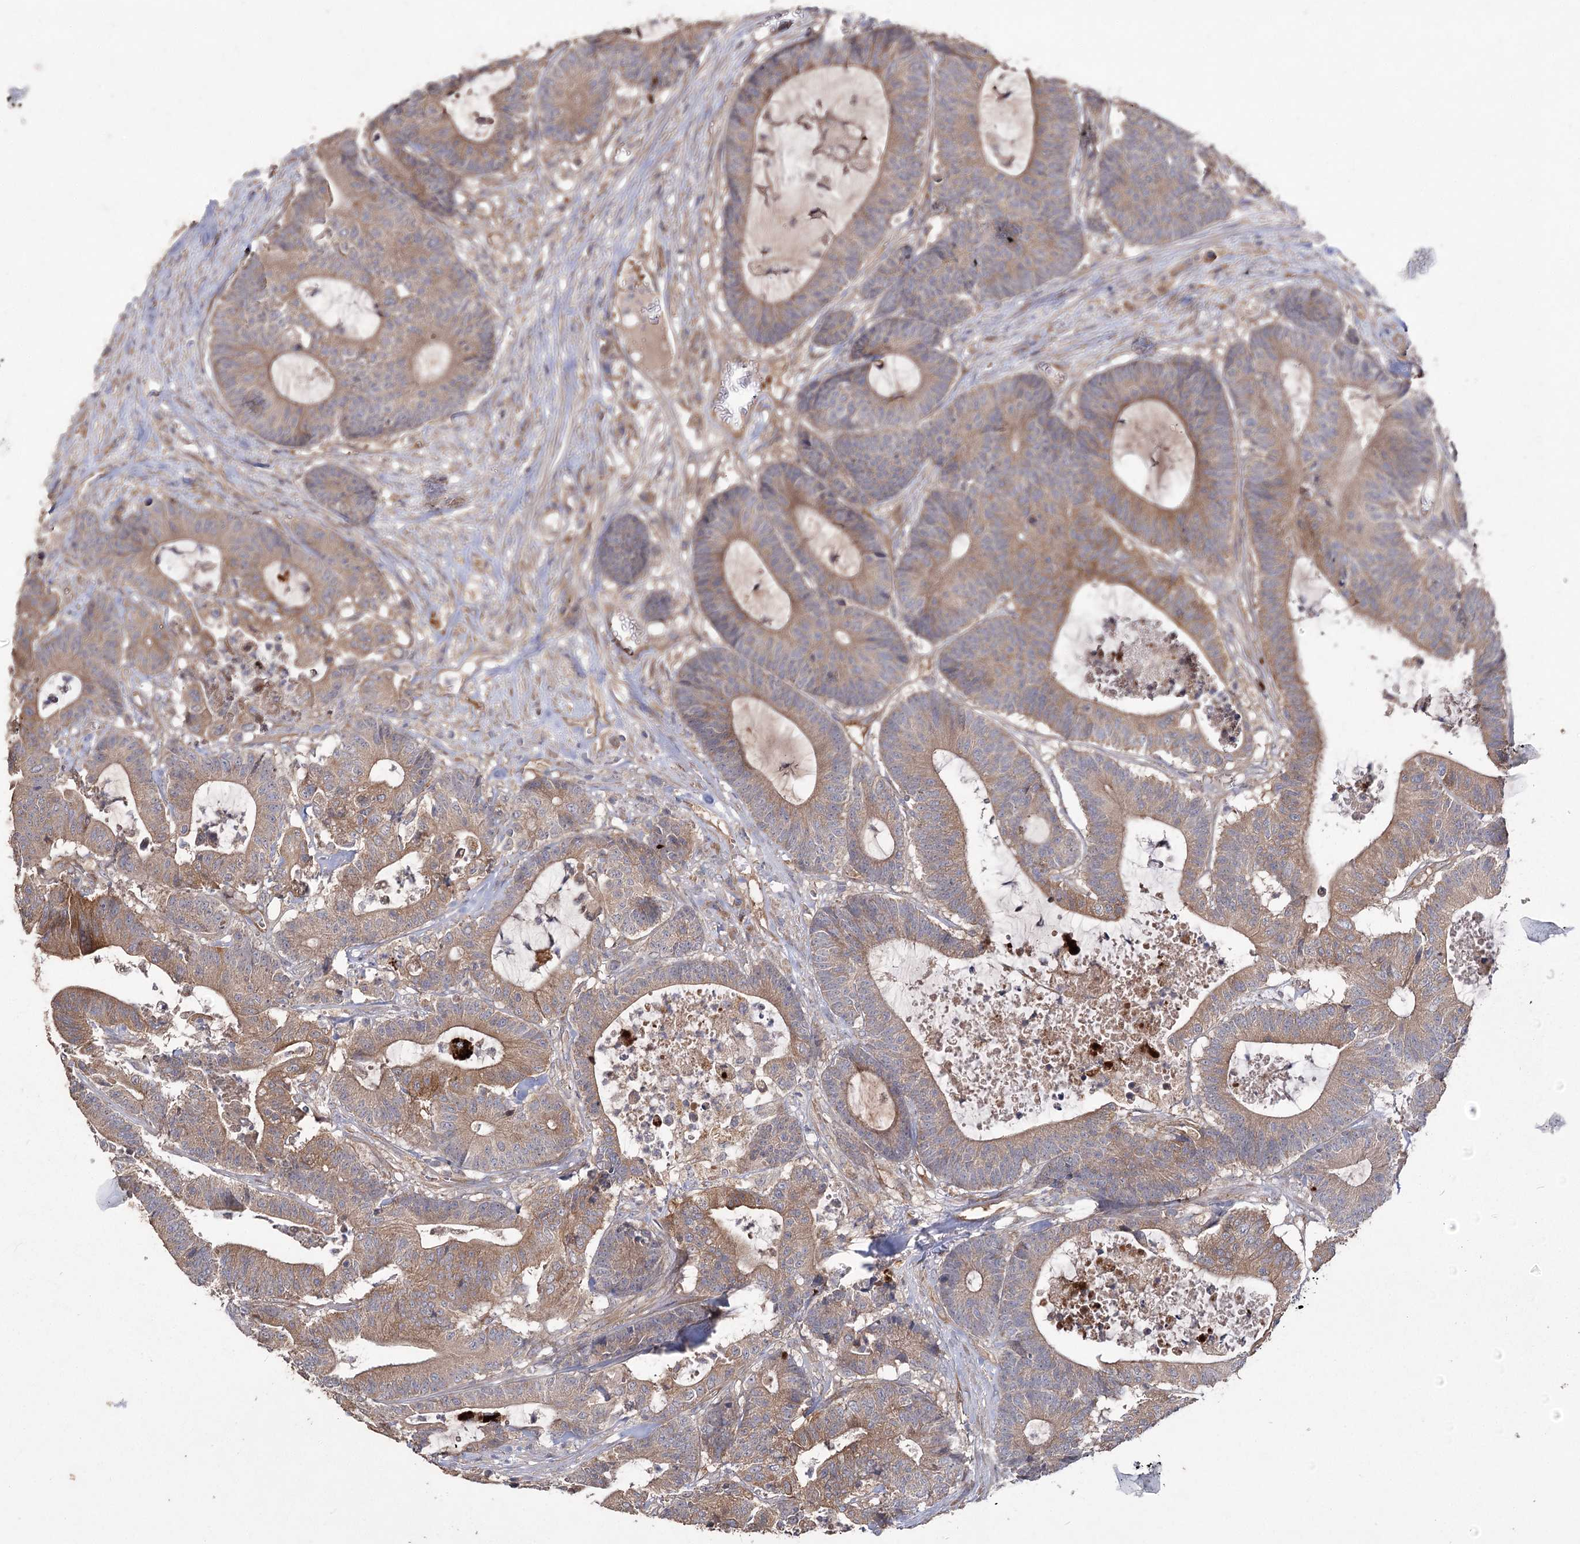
{"staining": {"intensity": "moderate", "quantity": ">75%", "location": "cytoplasmic/membranous"}, "tissue": "colorectal cancer", "cell_type": "Tumor cells", "image_type": "cancer", "snomed": [{"axis": "morphology", "description": "Adenocarcinoma, NOS"}, {"axis": "topography", "description": "Colon"}], "caption": "Colorectal adenocarcinoma stained for a protein (brown) shows moderate cytoplasmic/membranous positive positivity in approximately >75% of tumor cells.", "gene": "RIN2", "patient": {"sex": "female", "age": 84}}